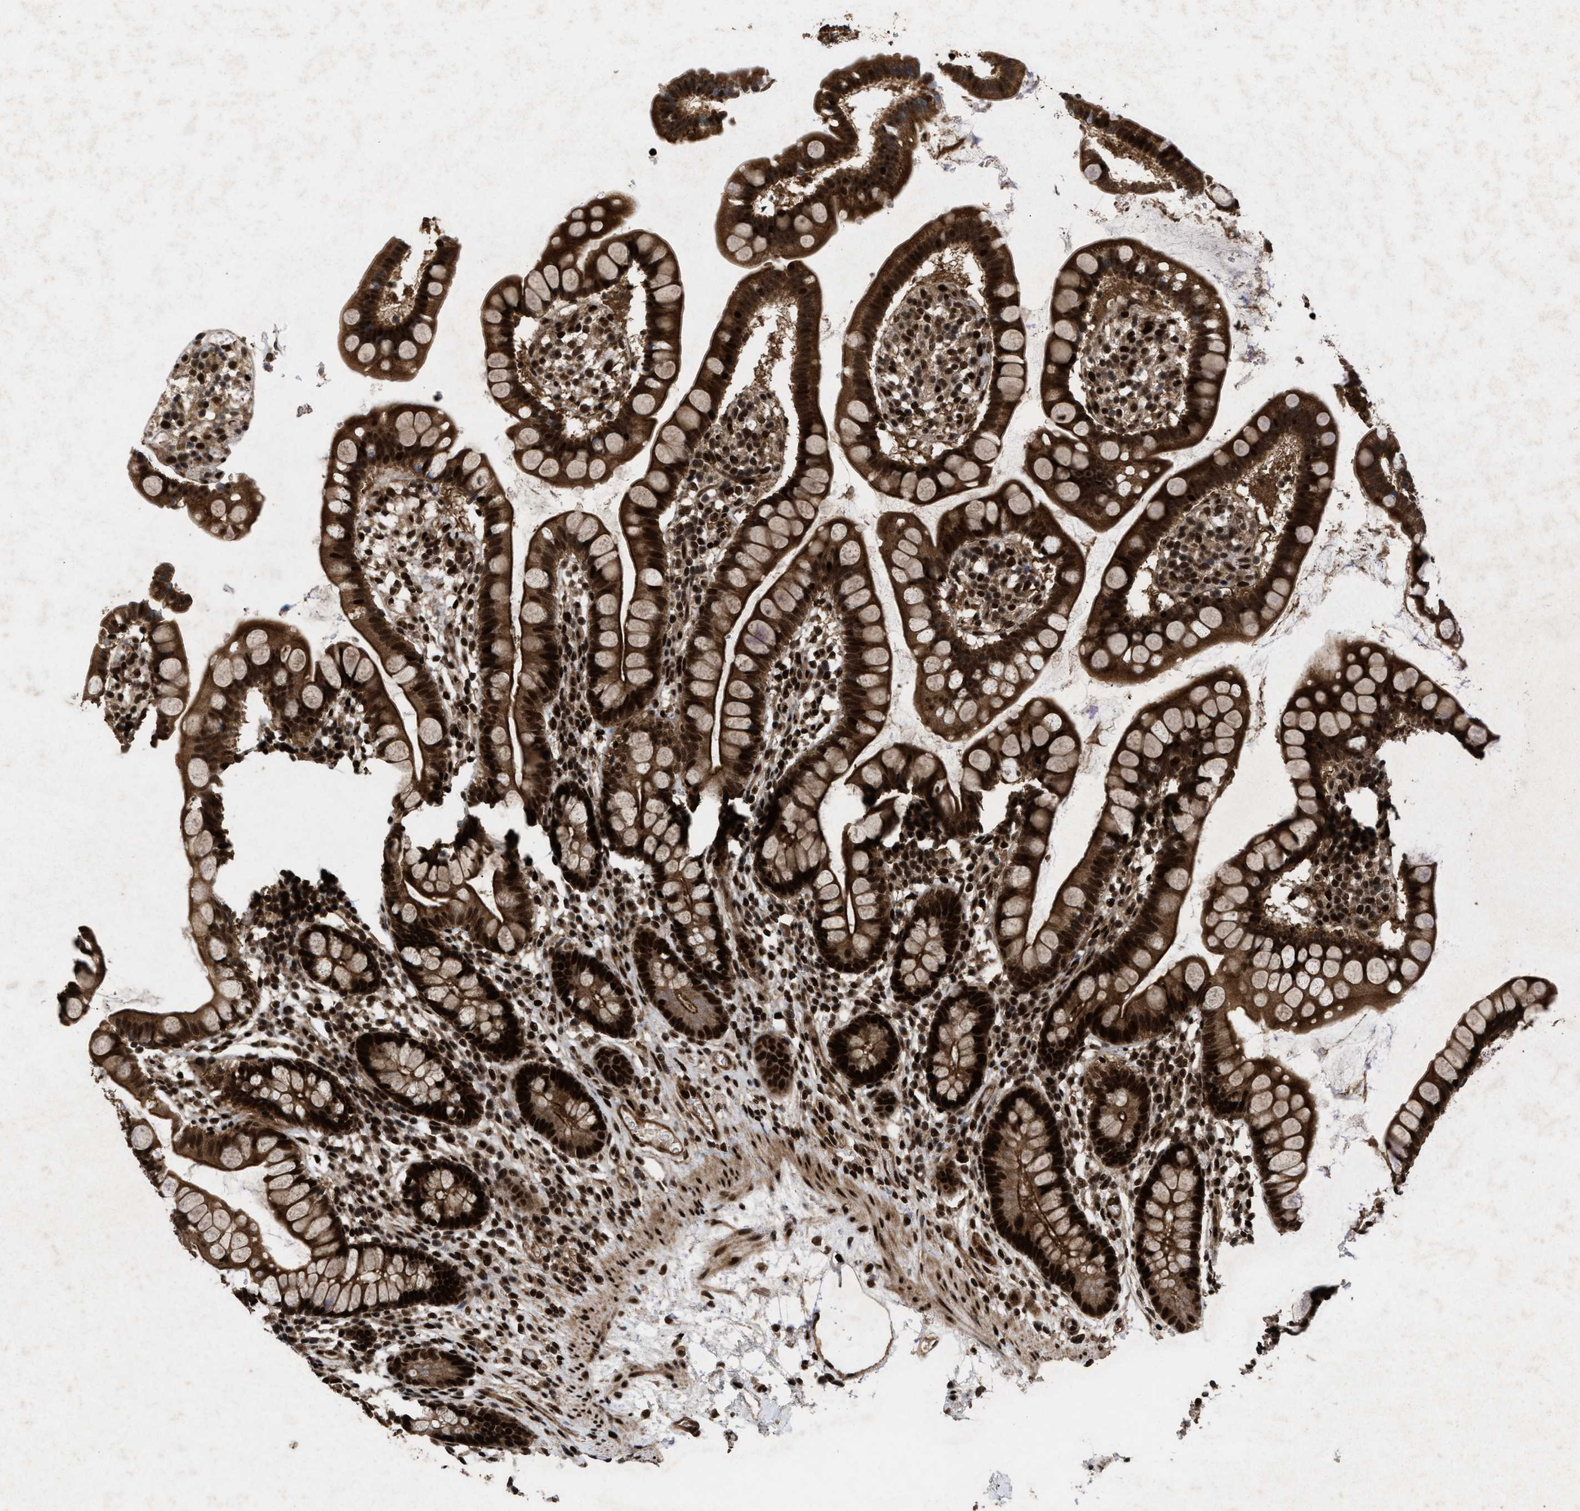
{"staining": {"intensity": "strong", "quantity": ">75%", "location": "cytoplasmic/membranous,nuclear"}, "tissue": "small intestine", "cell_type": "Glandular cells", "image_type": "normal", "snomed": [{"axis": "morphology", "description": "Normal tissue, NOS"}, {"axis": "topography", "description": "Small intestine"}], "caption": "Immunohistochemical staining of normal human small intestine exhibits strong cytoplasmic/membranous,nuclear protein staining in about >75% of glandular cells.", "gene": "WIZ", "patient": {"sex": "female", "age": 84}}